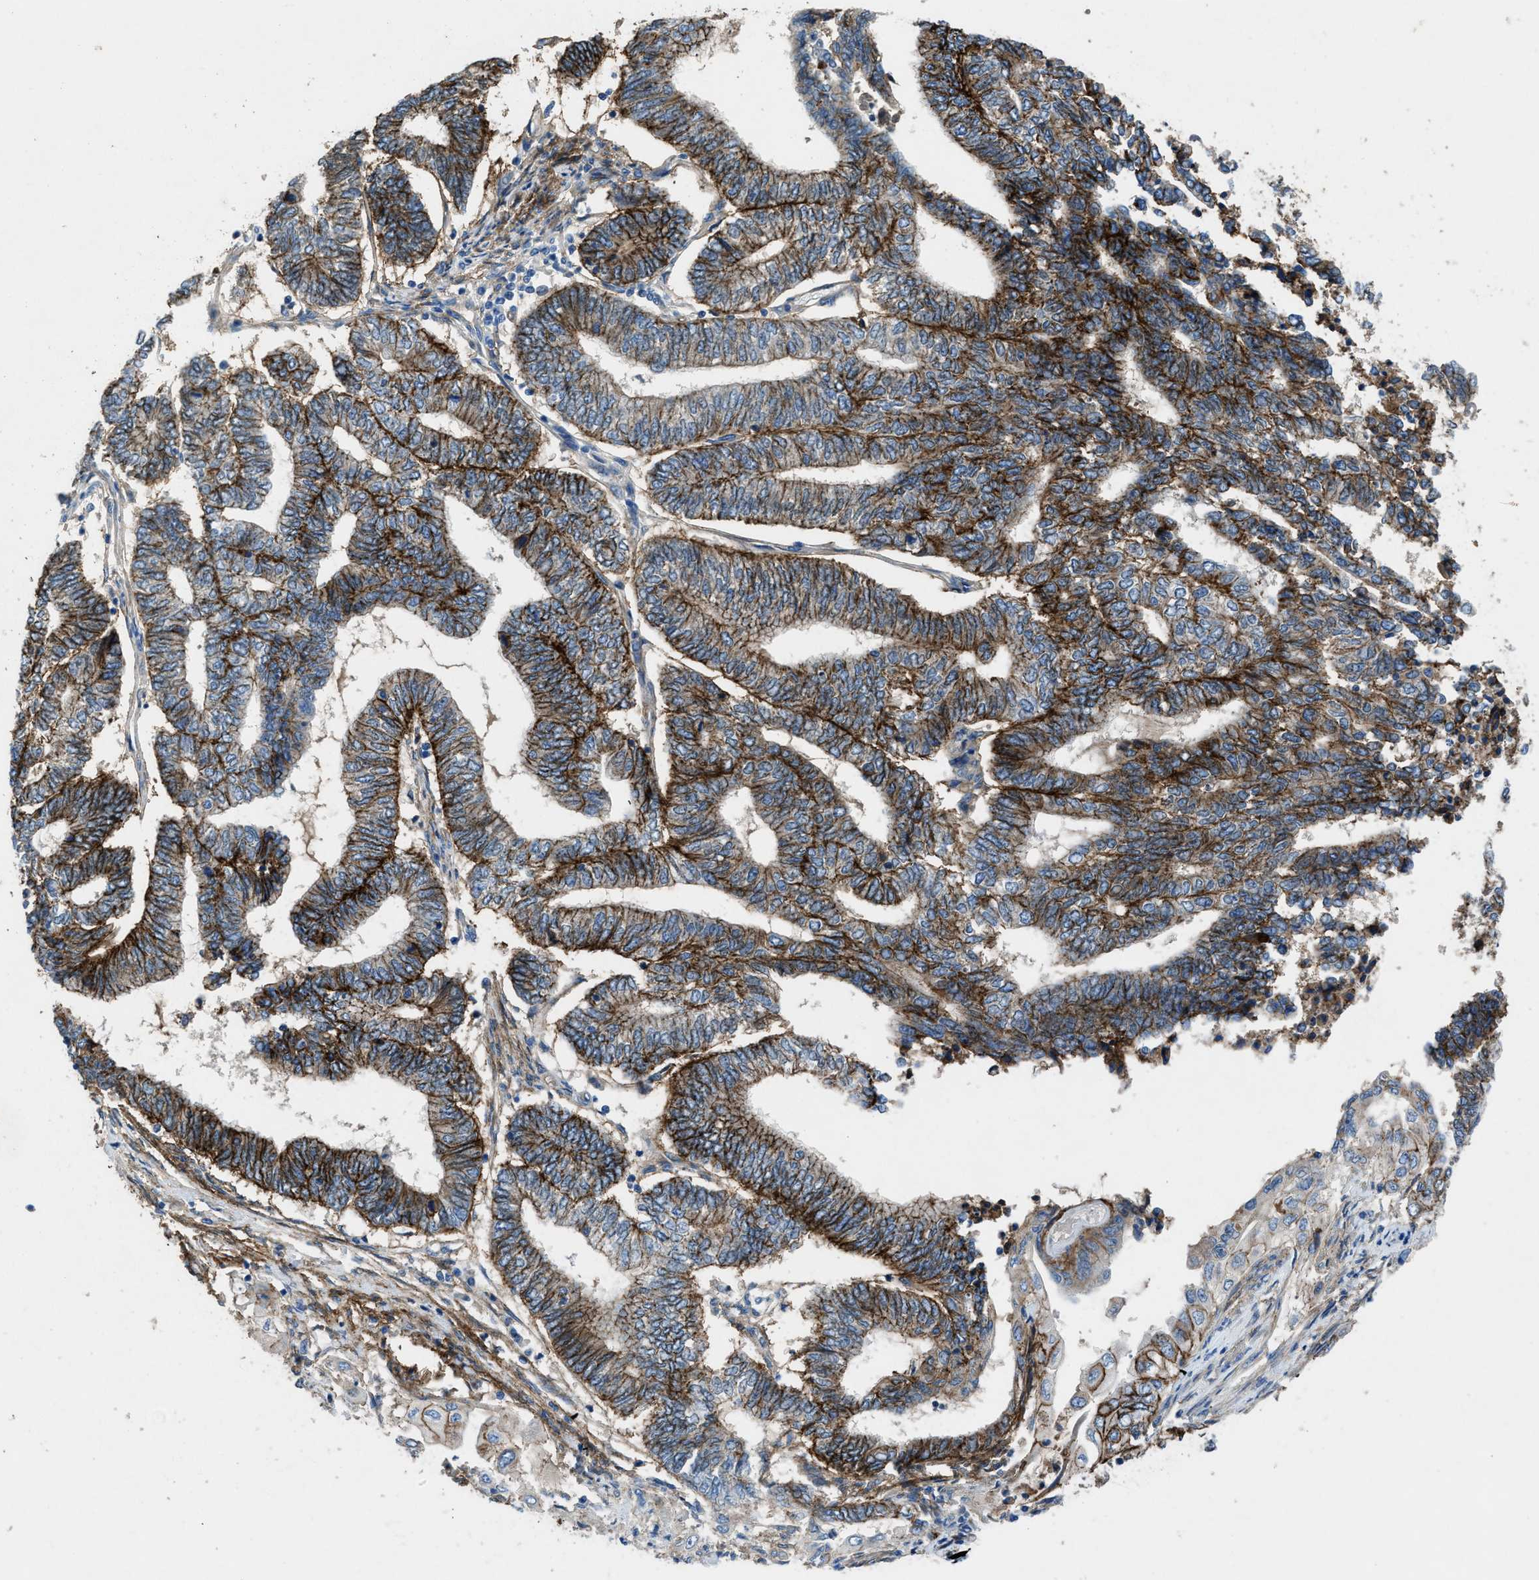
{"staining": {"intensity": "strong", "quantity": ">75%", "location": "cytoplasmic/membranous"}, "tissue": "endometrial cancer", "cell_type": "Tumor cells", "image_type": "cancer", "snomed": [{"axis": "morphology", "description": "Adenocarcinoma, NOS"}, {"axis": "topography", "description": "Uterus"}, {"axis": "topography", "description": "Endometrium"}], "caption": "An IHC image of neoplastic tissue is shown. Protein staining in brown highlights strong cytoplasmic/membranous positivity in endometrial cancer within tumor cells. The staining was performed using DAB to visualize the protein expression in brown, while the nuclei were stained in blue with hematoxylin (Magnification: 20x).", "gene": "PTGFRN", "patient": {"sex": "female", "age": 70}}